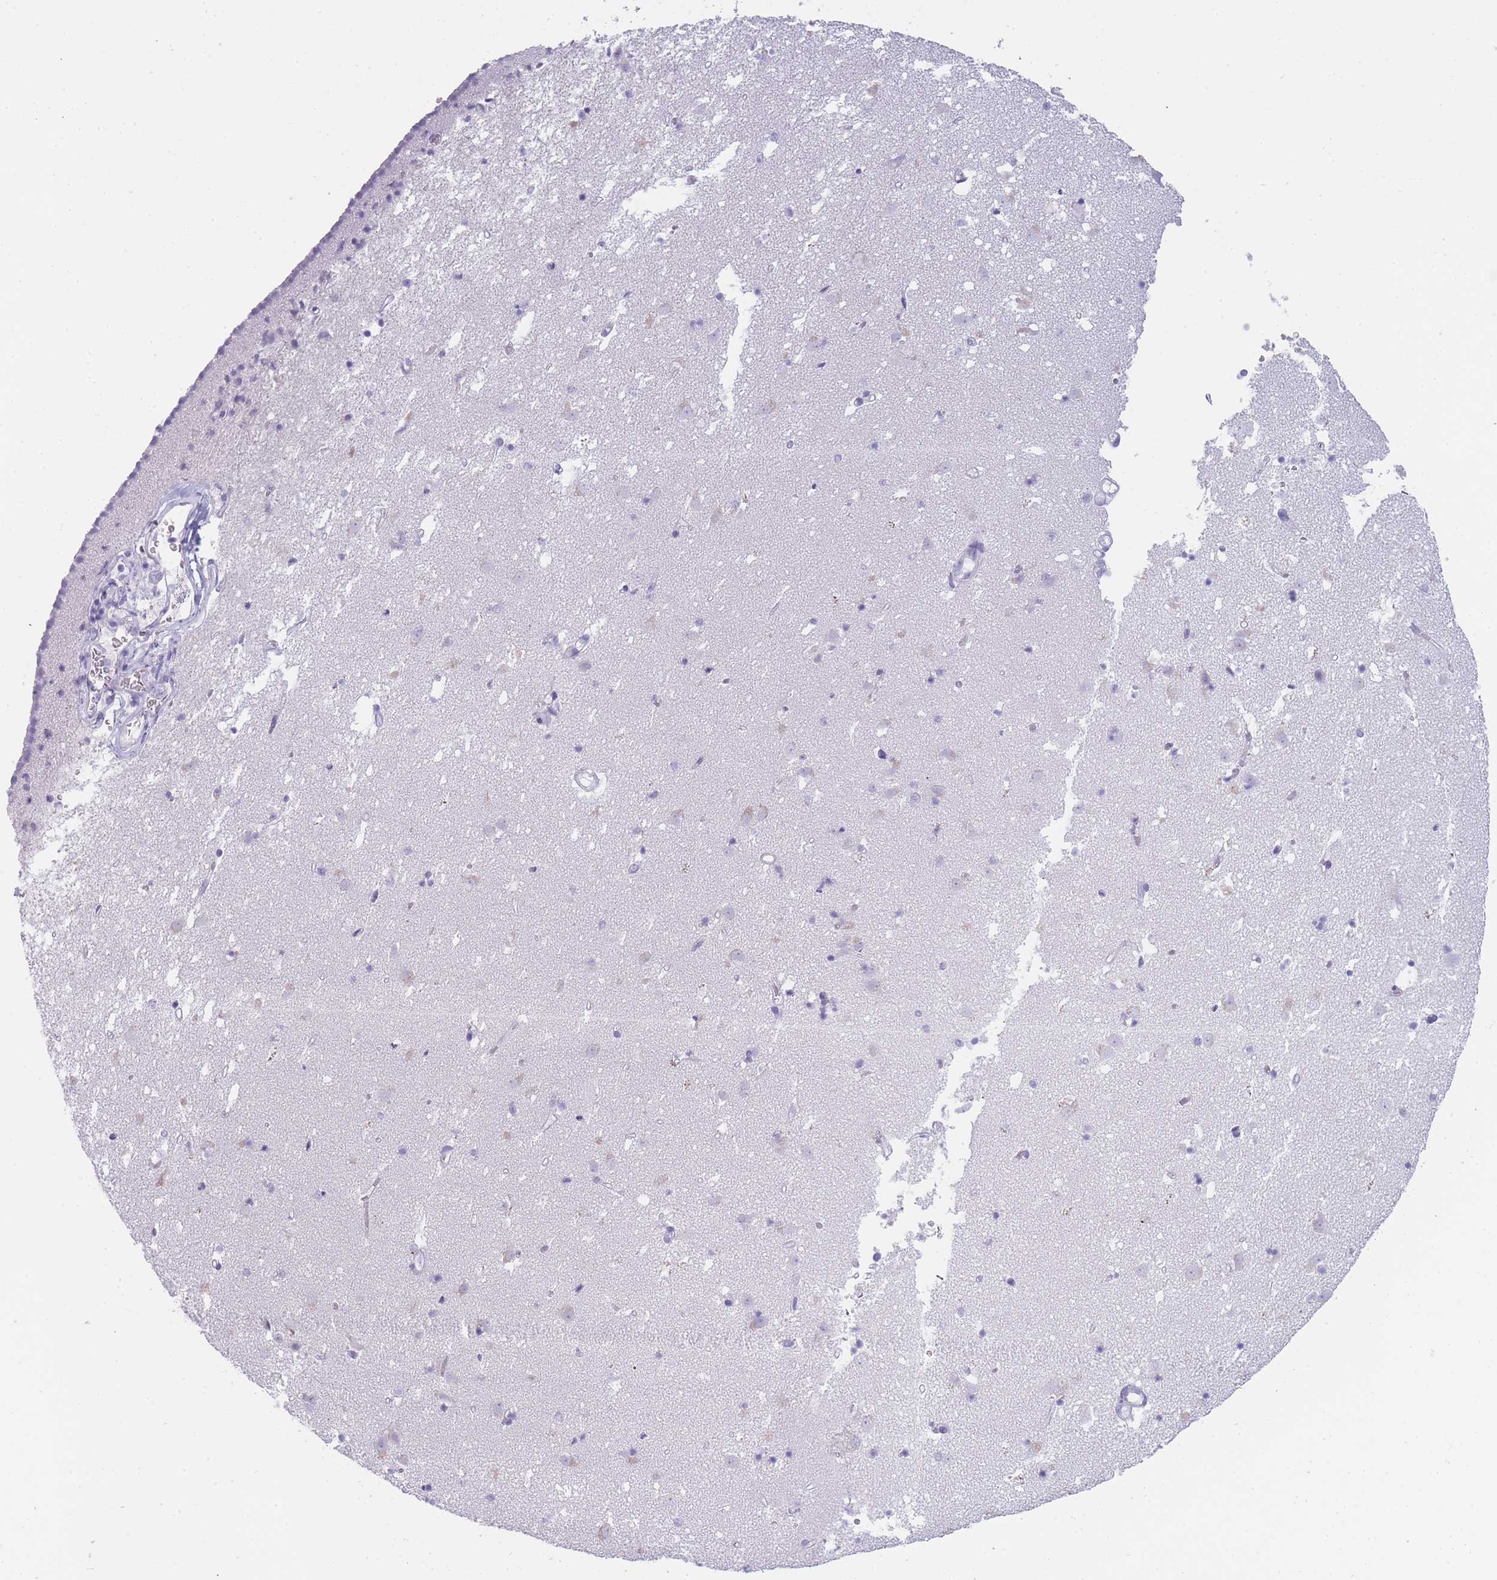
{"staining": {"intensity": "negative", "quantity": "none", "location": "none"}, "tissue": "caudate", "cell_type": "Glial cells", "image_type": "normal", "snomed": [{"axis": "morphology", "description": "Normal tissue, NOS"}, {"axis": "topography", "description": "Lateral ventricle wall"}], "caption": "IHC histopathology image of normal human caudate stained for a protein (brown), which exhibits no positivity in glial cells.", "gene": "TCP11X1", "patient": {"sex": "male", "age": 58}}